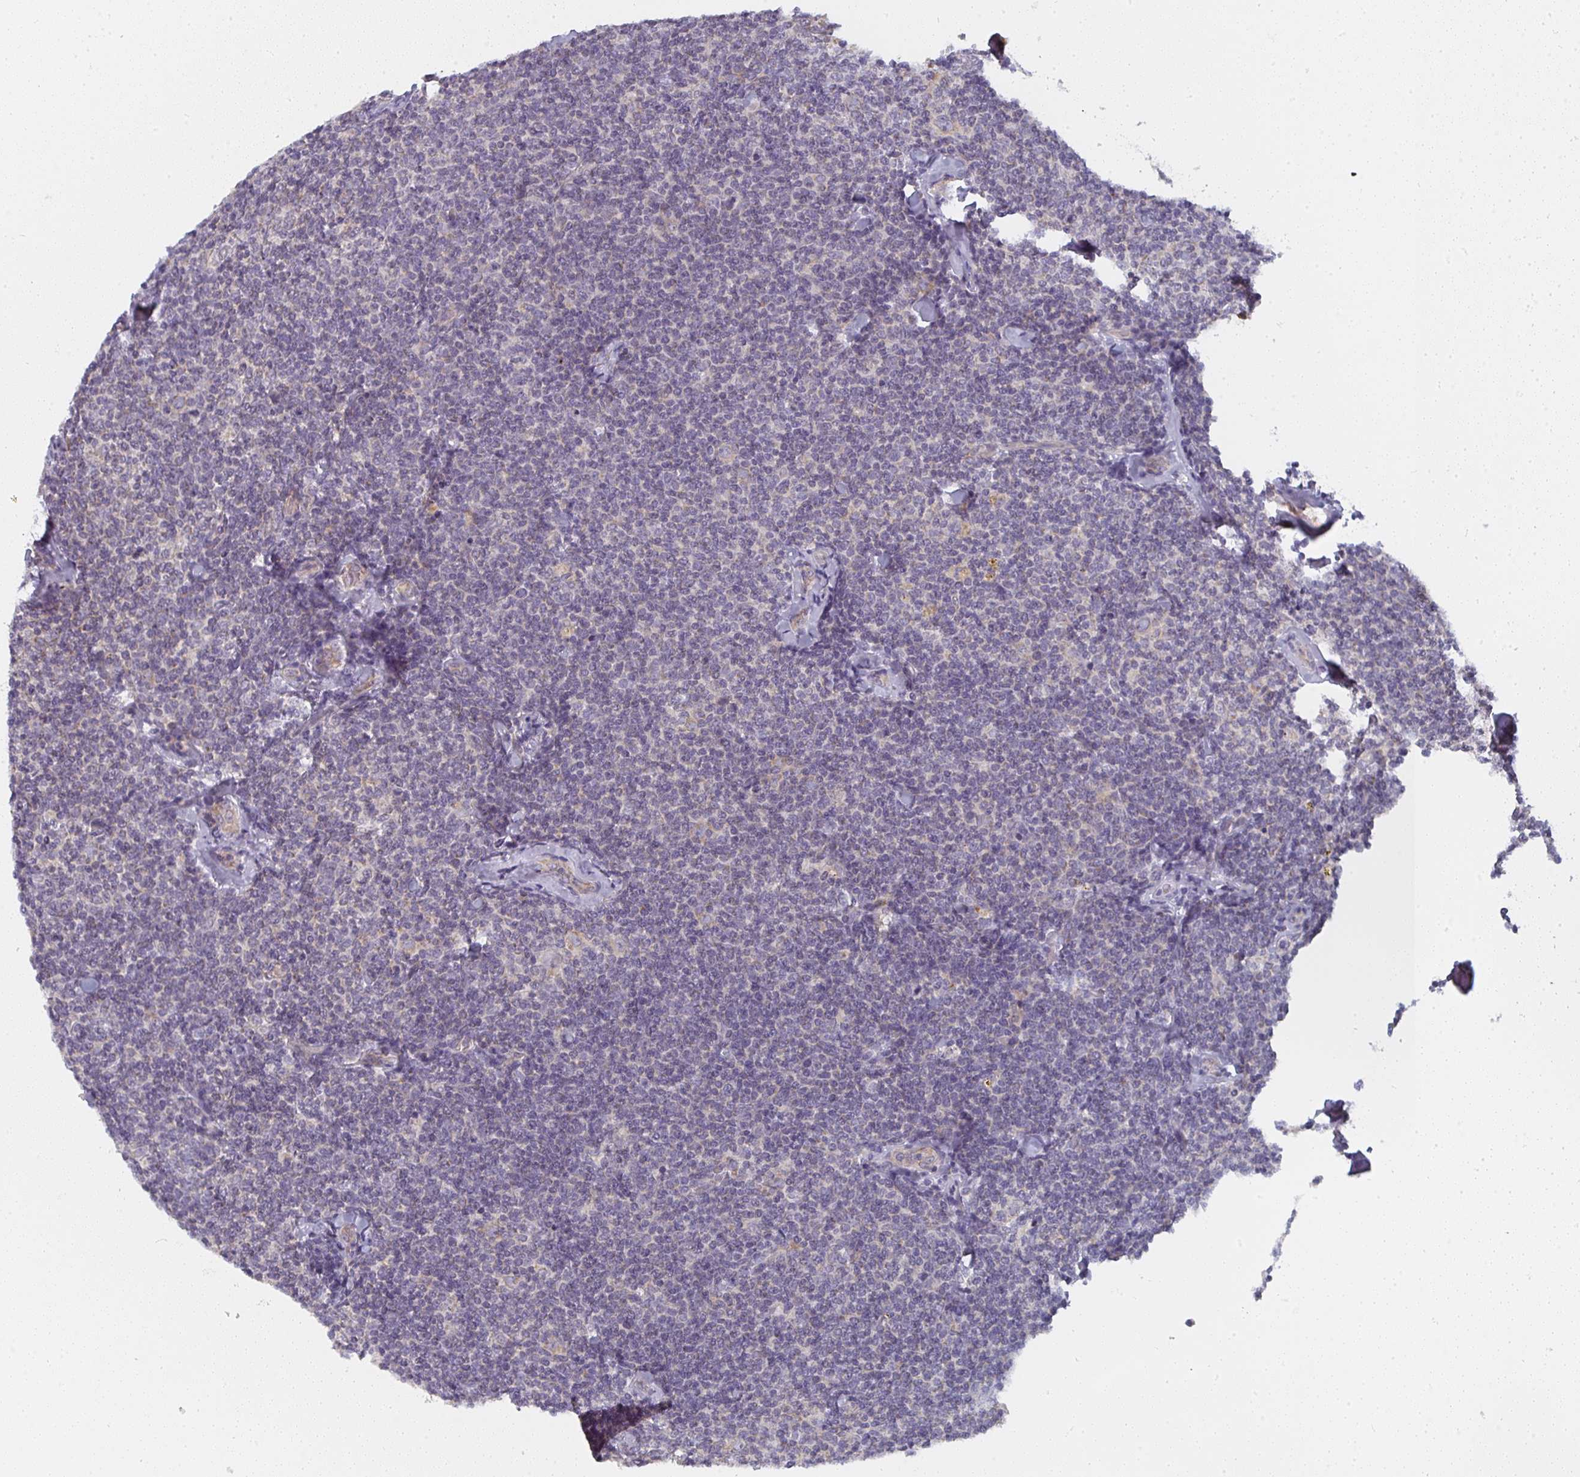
{"staining": {"intensity": "negative", "quantity": "none", "location": "none"}, "tissue": "lymphoma", "cell_type": "Tumor cells", "image_type": "cancer", "snomed": [{"axis": "morphology", "description": "Malignant lymphoma, non-Hodgkin's type, Low grade"}, {"axis": "topography", "description": "Lymph node"}], "caption": "Micrograph shows no protein staining in tumor cells of malignant lymphoma, non-Hodgkin's type (low-grade) tissue.", "gene": "CTHRC1", "patient": {"sex": "female", "age": 56}}